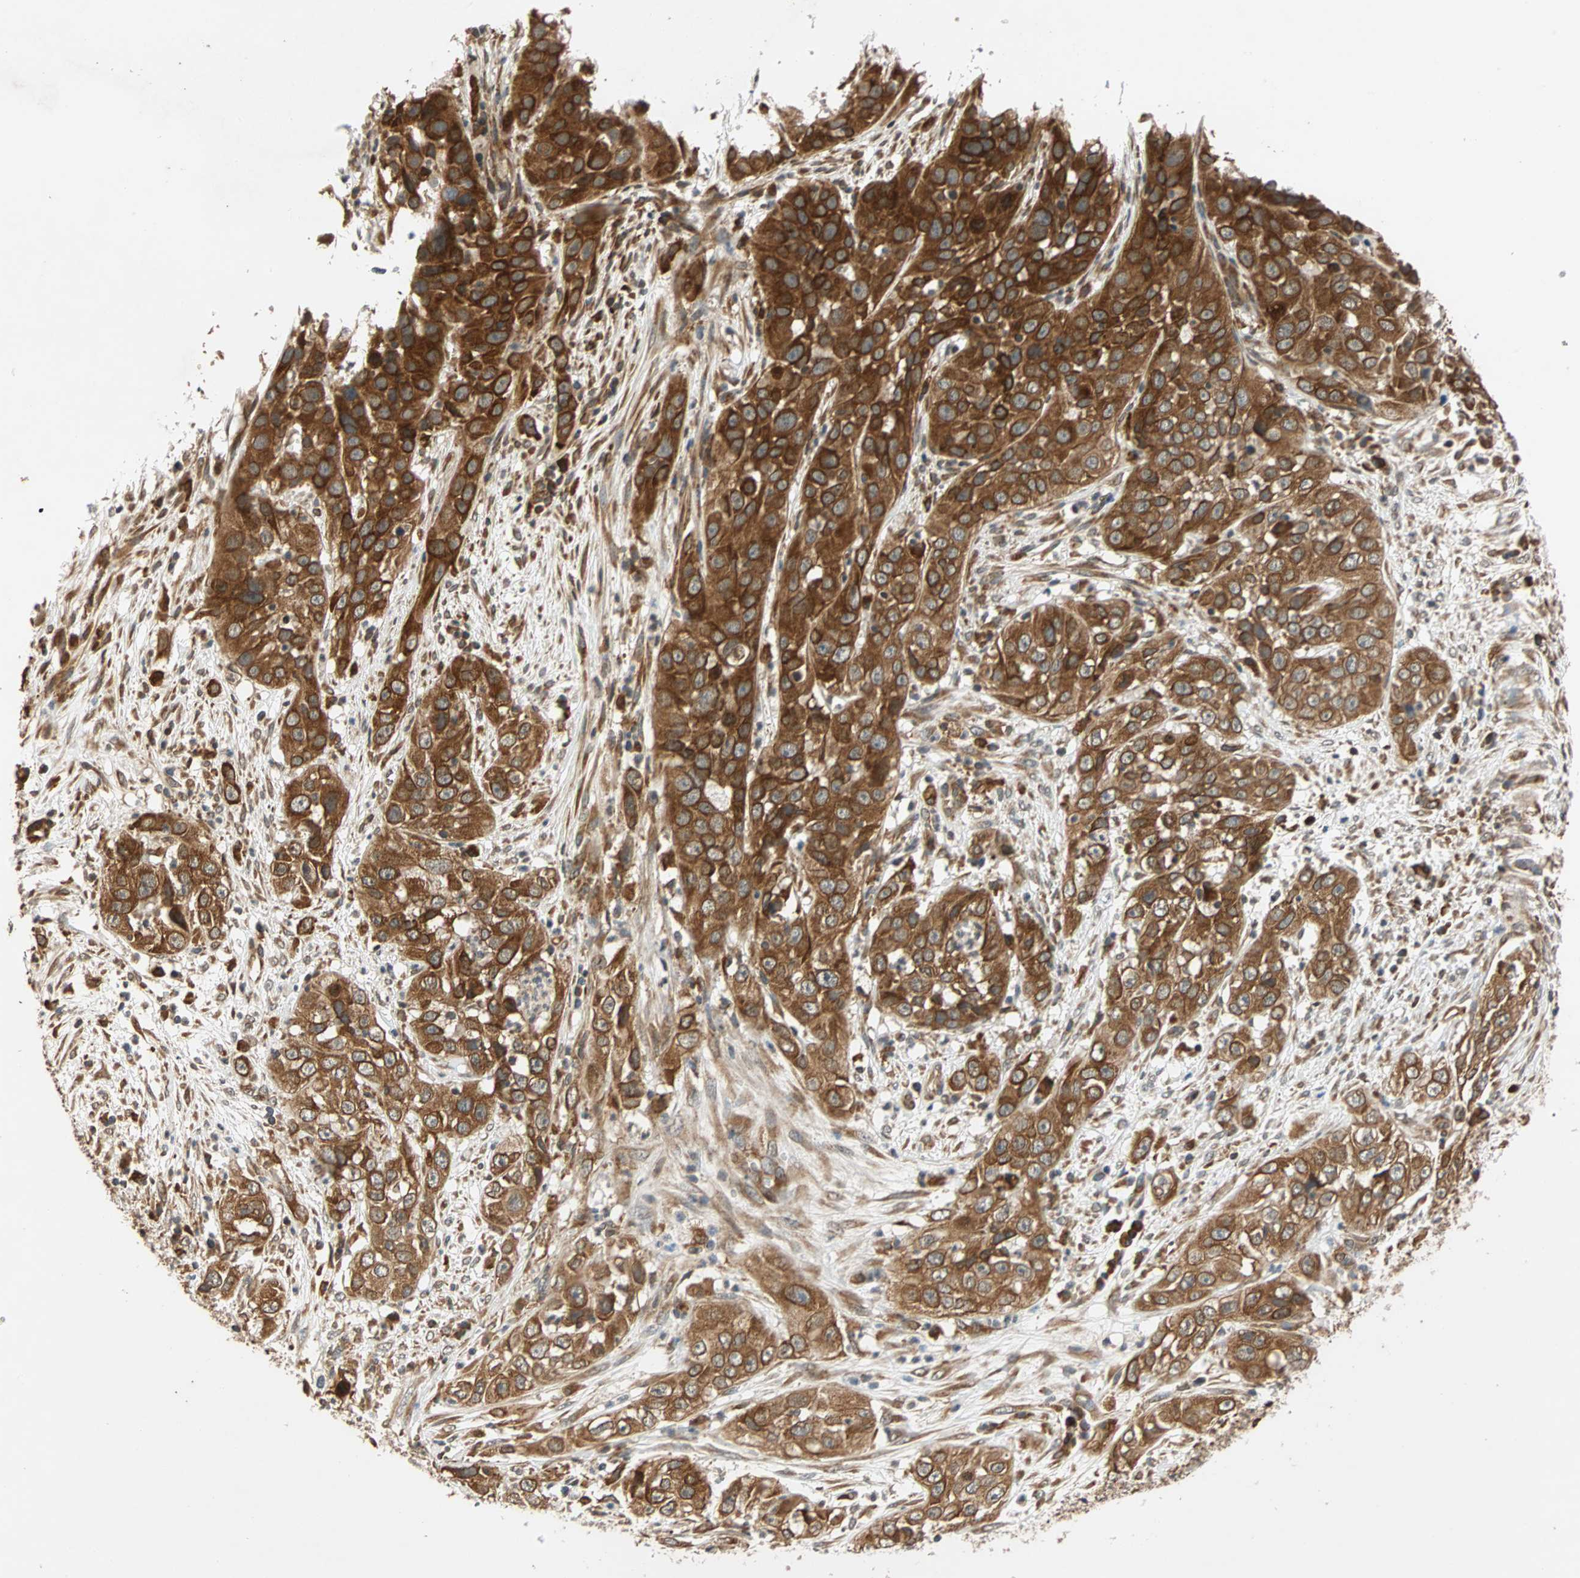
{"staining": {"intensity": "strong", "quantity": ">75%", "location": "cytoplasmic/membranous"}, "tissue": "cervical cancer", "cell_type": "Tumor cells", "image_type": "cancer", "snomed": [{"axis": "morphology", "description": "Squamous cell carcinoma, NOS"}, {"axis": "topography", "description": "Cervix"}], "caption": "Human cervical squamous cell carcinoma stained for a protein (brown) displays strong cytoplasmic/membranous positive expression in about >75% of tumor cells.", "gene": "AUP1", "patient": {"sex": "female", "age": 32}}